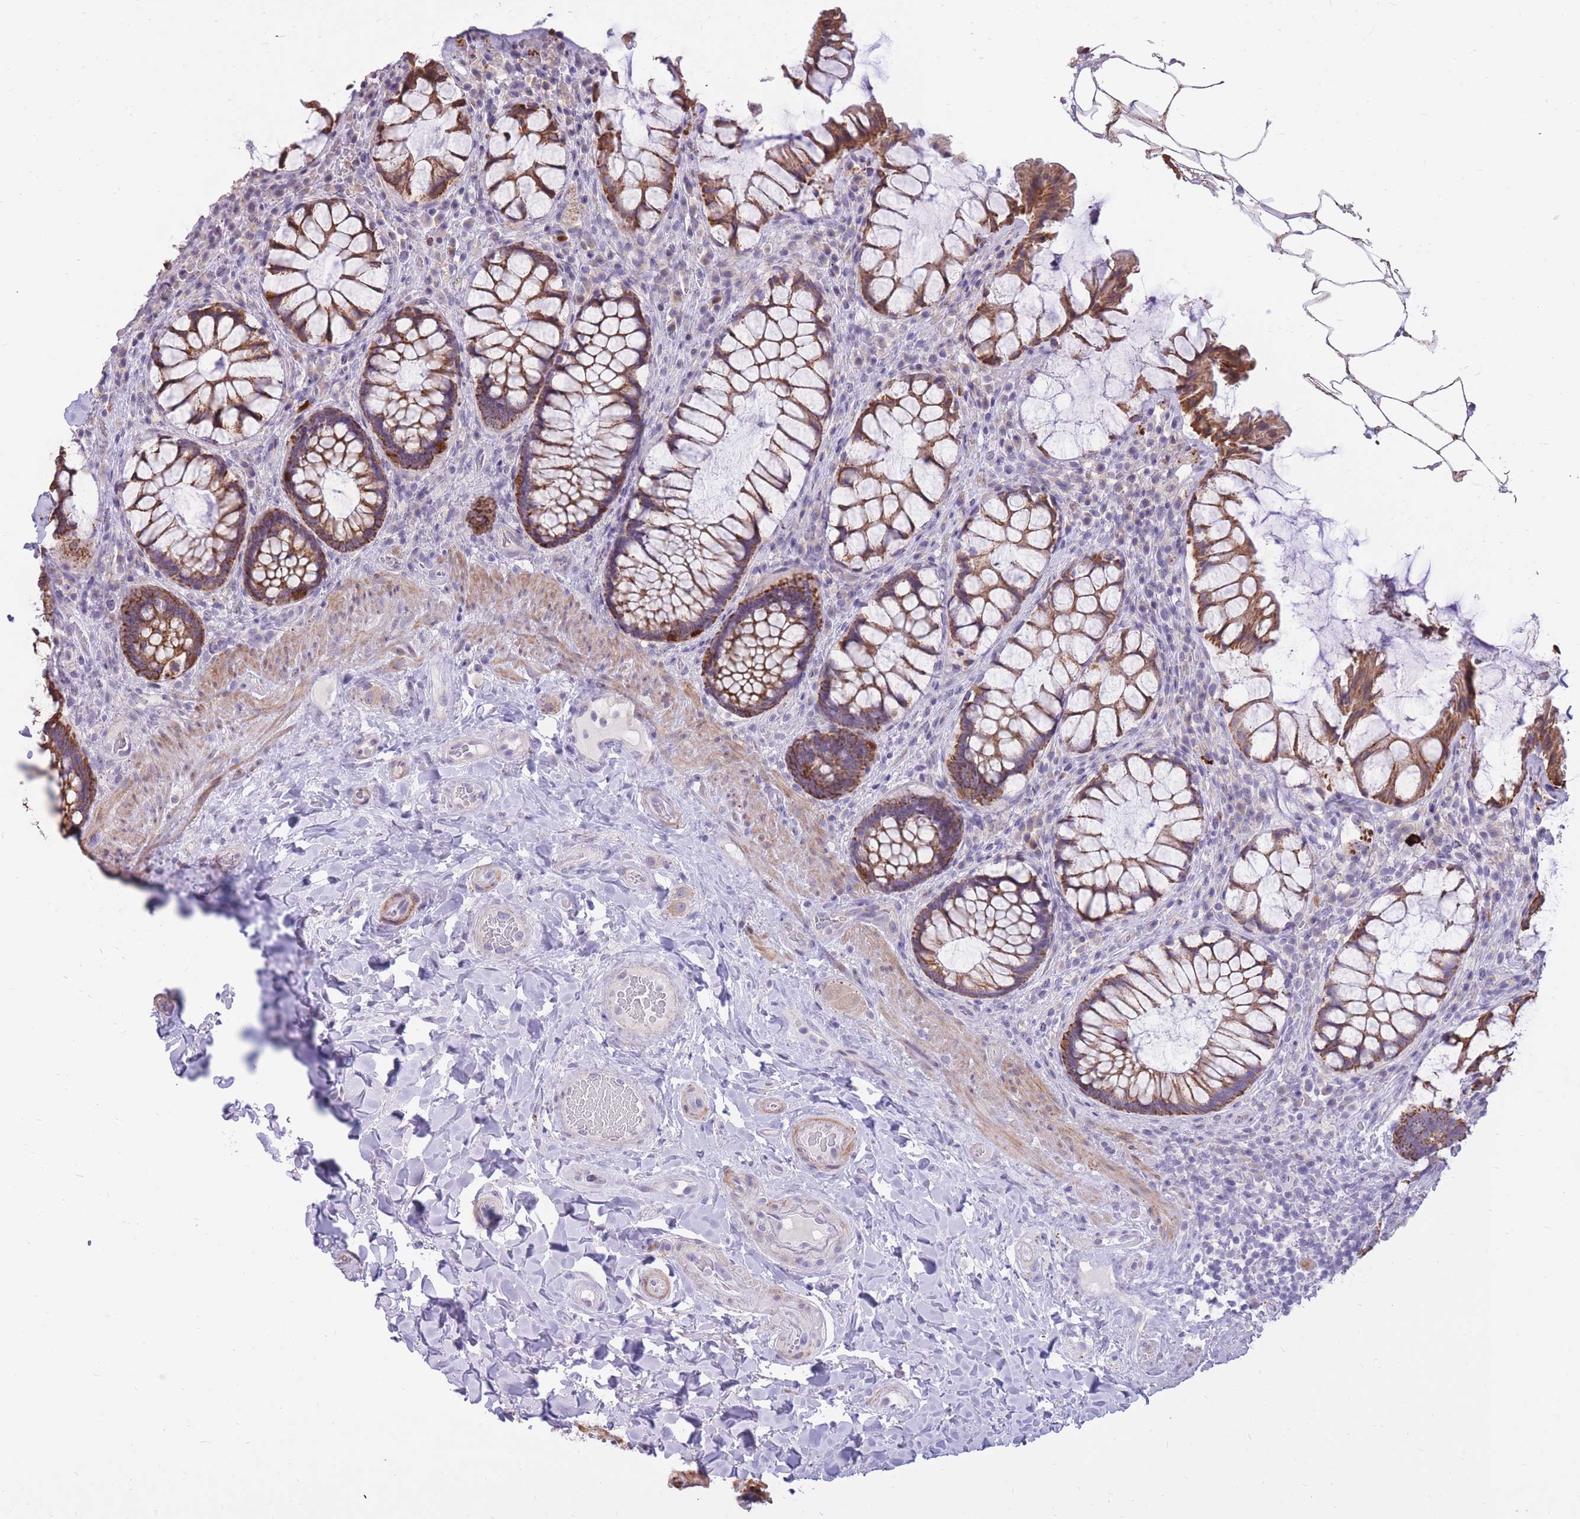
{"staining": {"intensity": "strong", "quantity": ">75%", "location": "cytoplasmic/membranous"}, "tissue": "rectum", "cell_type": "Glandular cells", "image_type": "normal", "snomed": [{"axis": "morphology", "description": "Normal tissue, NOS"}, {"axis": "topography", "description": "Rectum"}], "caption": "Rectum stained with IHC demonstrates strong cytoplasmic/membranous staining in approximately >75% of glandular cells.", "gene": "RNF170", "patient": {"sex": "female", "age": 58}}